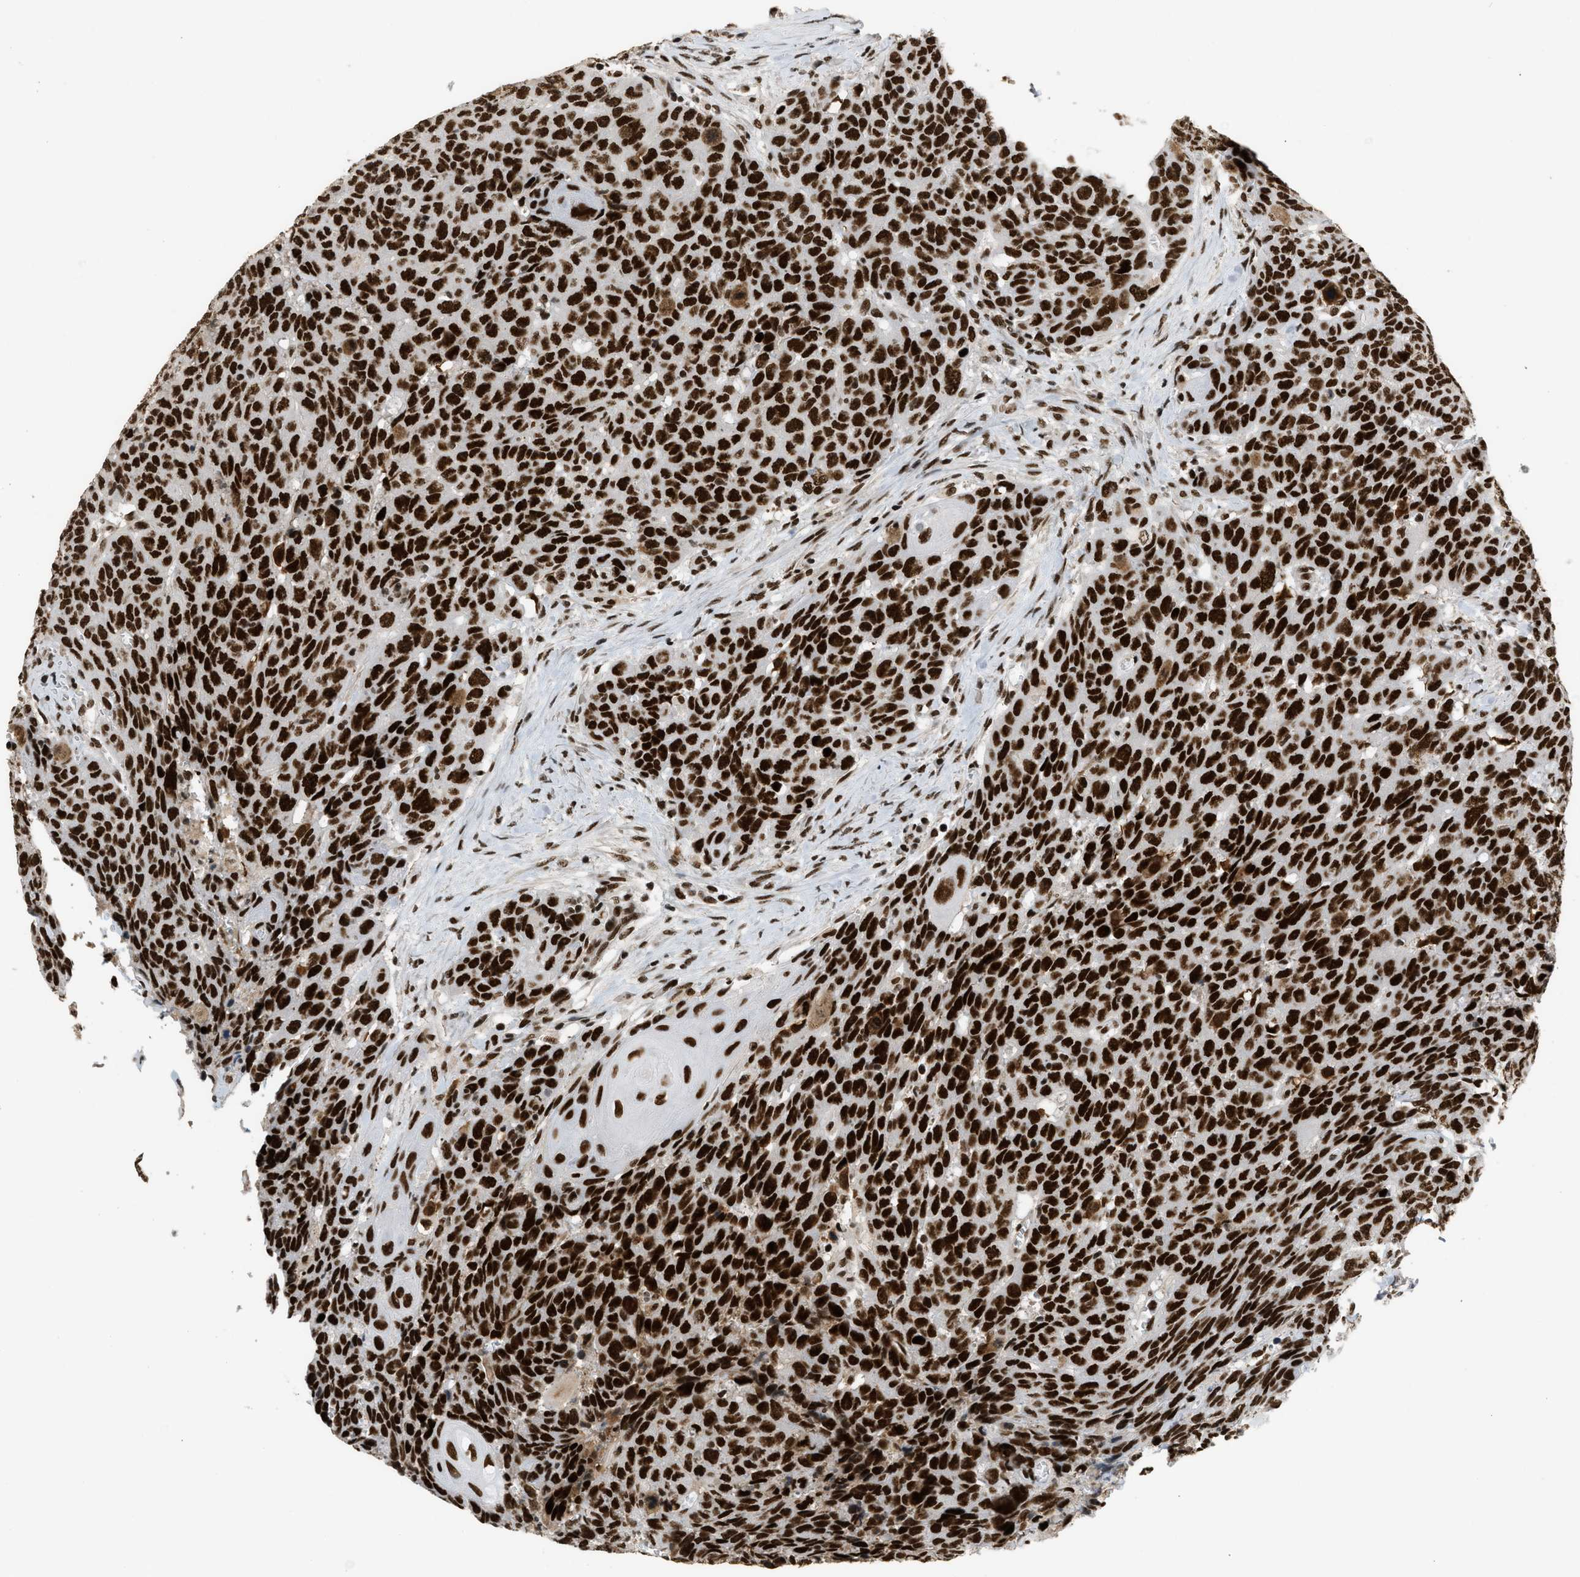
{"staining": {"intensity": "strong", "quantity": ">75%", "location": "nuclear"}, "tissue": "head and neck cancer", "cell_type": "Tumor cells", "image_type": "cancer", "snomed": [{"axis": "morphology", "description": "Squamous cell carcinoma, NOS"}, {"axis": "topography", "description": "Head-Neck"}], "caption": "Strong nuclear protein staining is identified in about >75% of tumor cells in head and neck cancer.", "gene": "SMARCB1", "patient": {"sex": "male", "age": 66}}